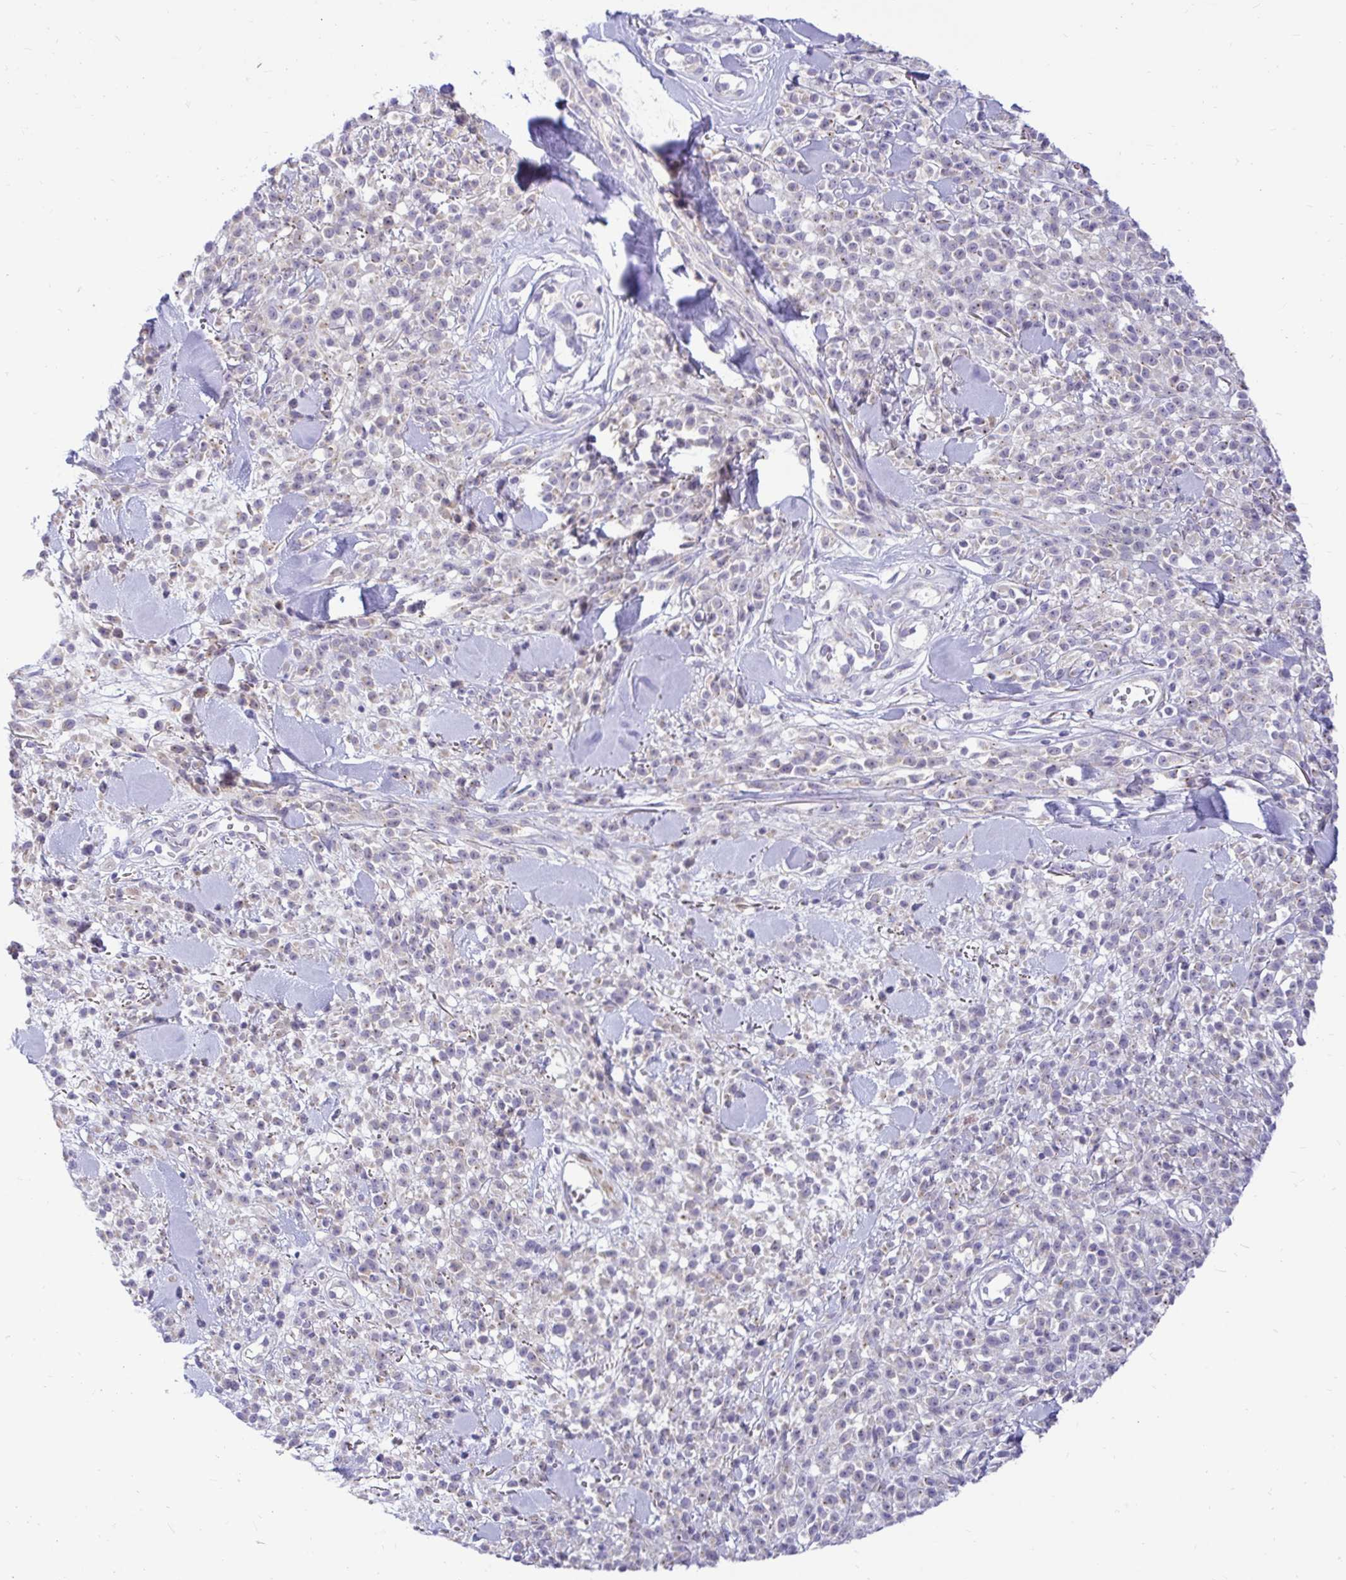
{"staining": {"intensity": "negative", "quantity": "none", "location": "none"}, "tissue": "melanoma", "cell_type": "Tumor cells", "image_type": "cancer", "snomed": [{"axis": "morphology", "description": "Malignant melanoma, NOS"}, {"axis": "topography", "description": "Skin"}, {"axis": "topography", "description": "Skin of trunk"}], "caption": "Immunohistochemistry (IHC) of melanoma reveals no staining in tumor cells.", "gene": "PKN3", "patient": {"sex": "male", "age": 74}}